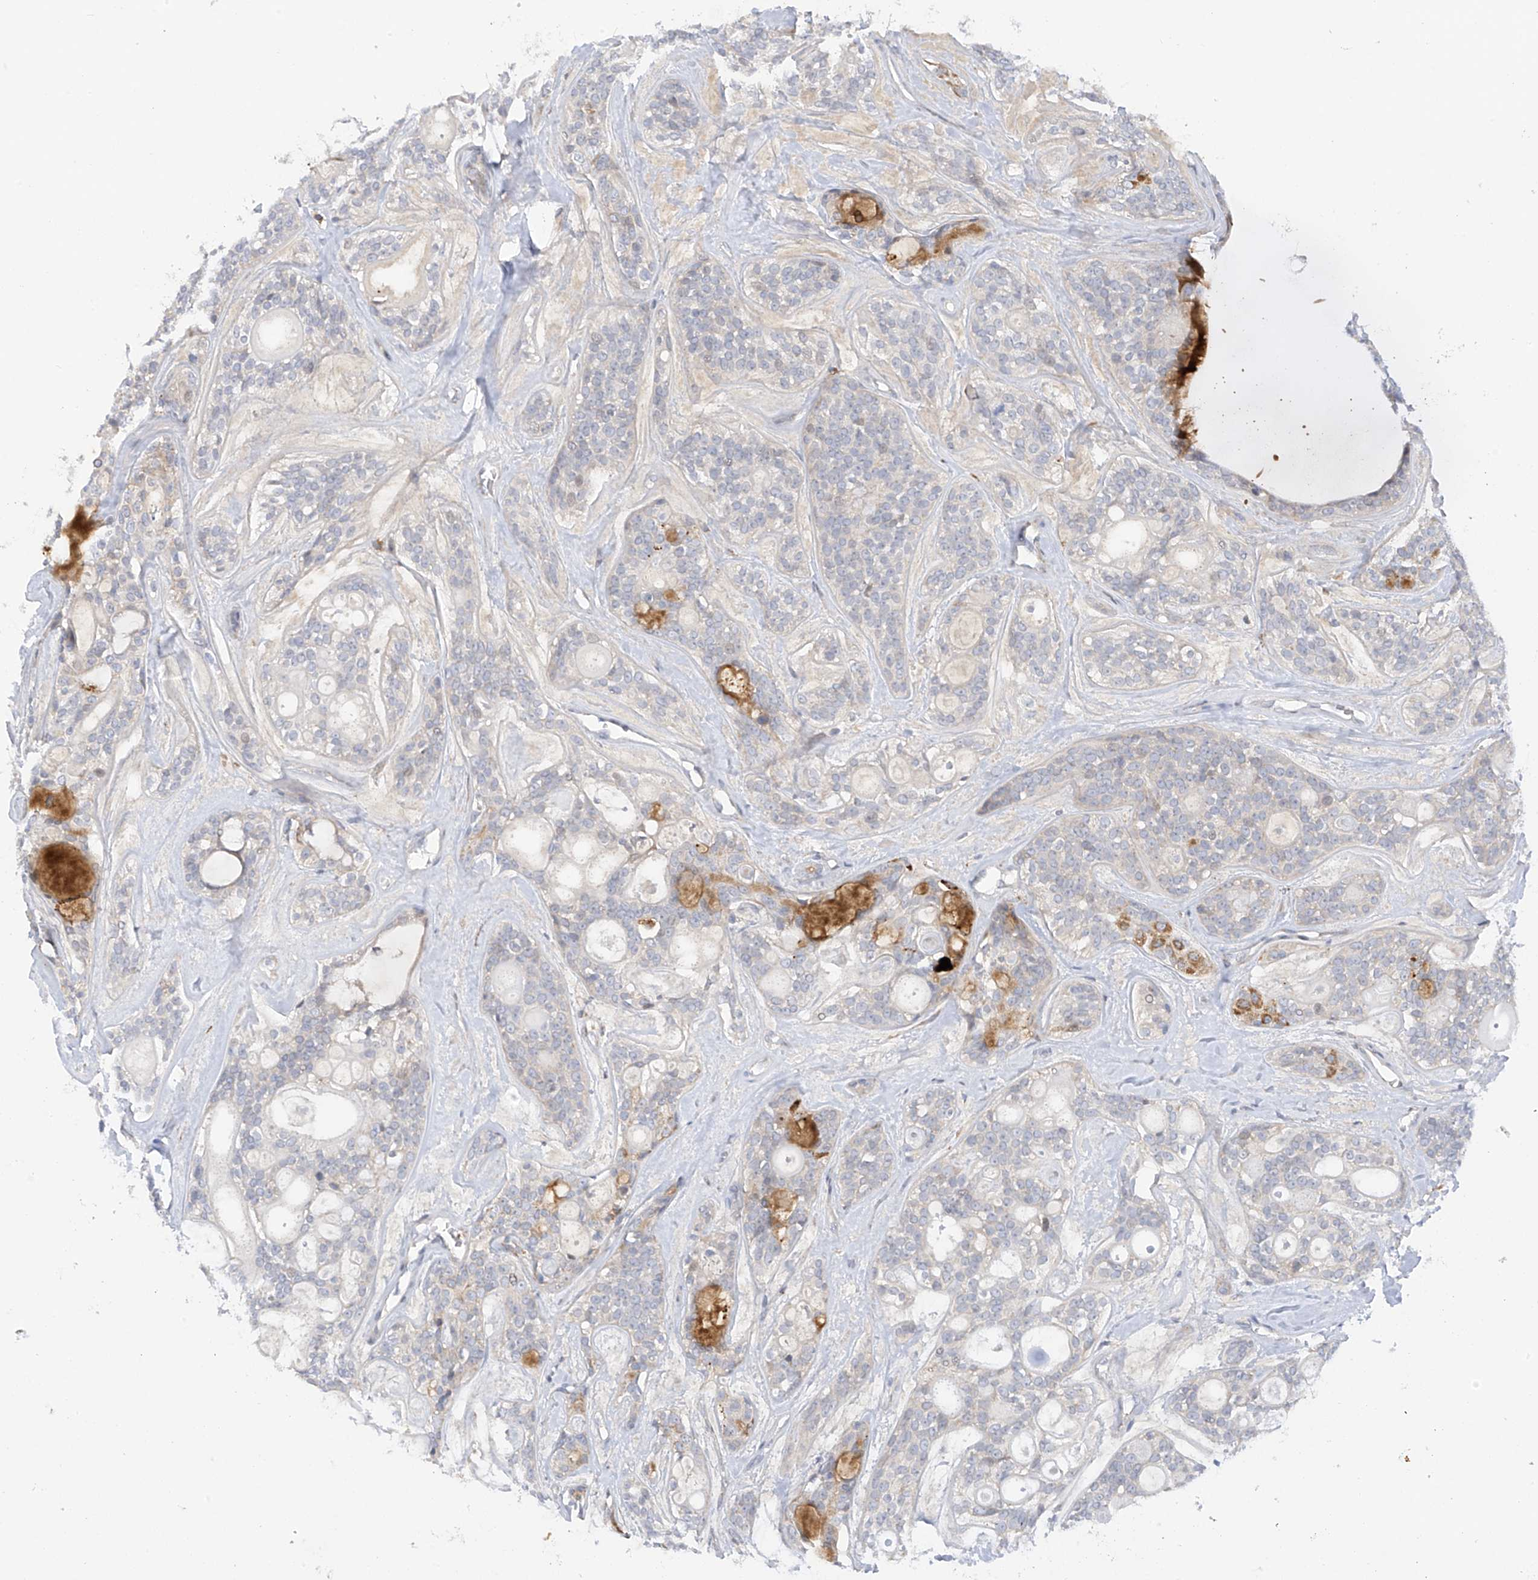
{"staining": {"intensity": "negative", "quantity": "none", "location": "none"}, "tissue": "head and neck cancer", "cell_type": "Tumor cells", "image_type": "cancer", "snomed": [{"axis": "morphology", "description": "Adenocarcinoma, NOS"}, {"axis": "topography", "description": "Head-Neck"}], "caption": "This is a micrograph of IHC staining of head and neck cancer (adenocarcinoma), which shows no positivity in tumor cells.", "gene": "METTL18", "patient": {"sex": "male", "age": 66}}